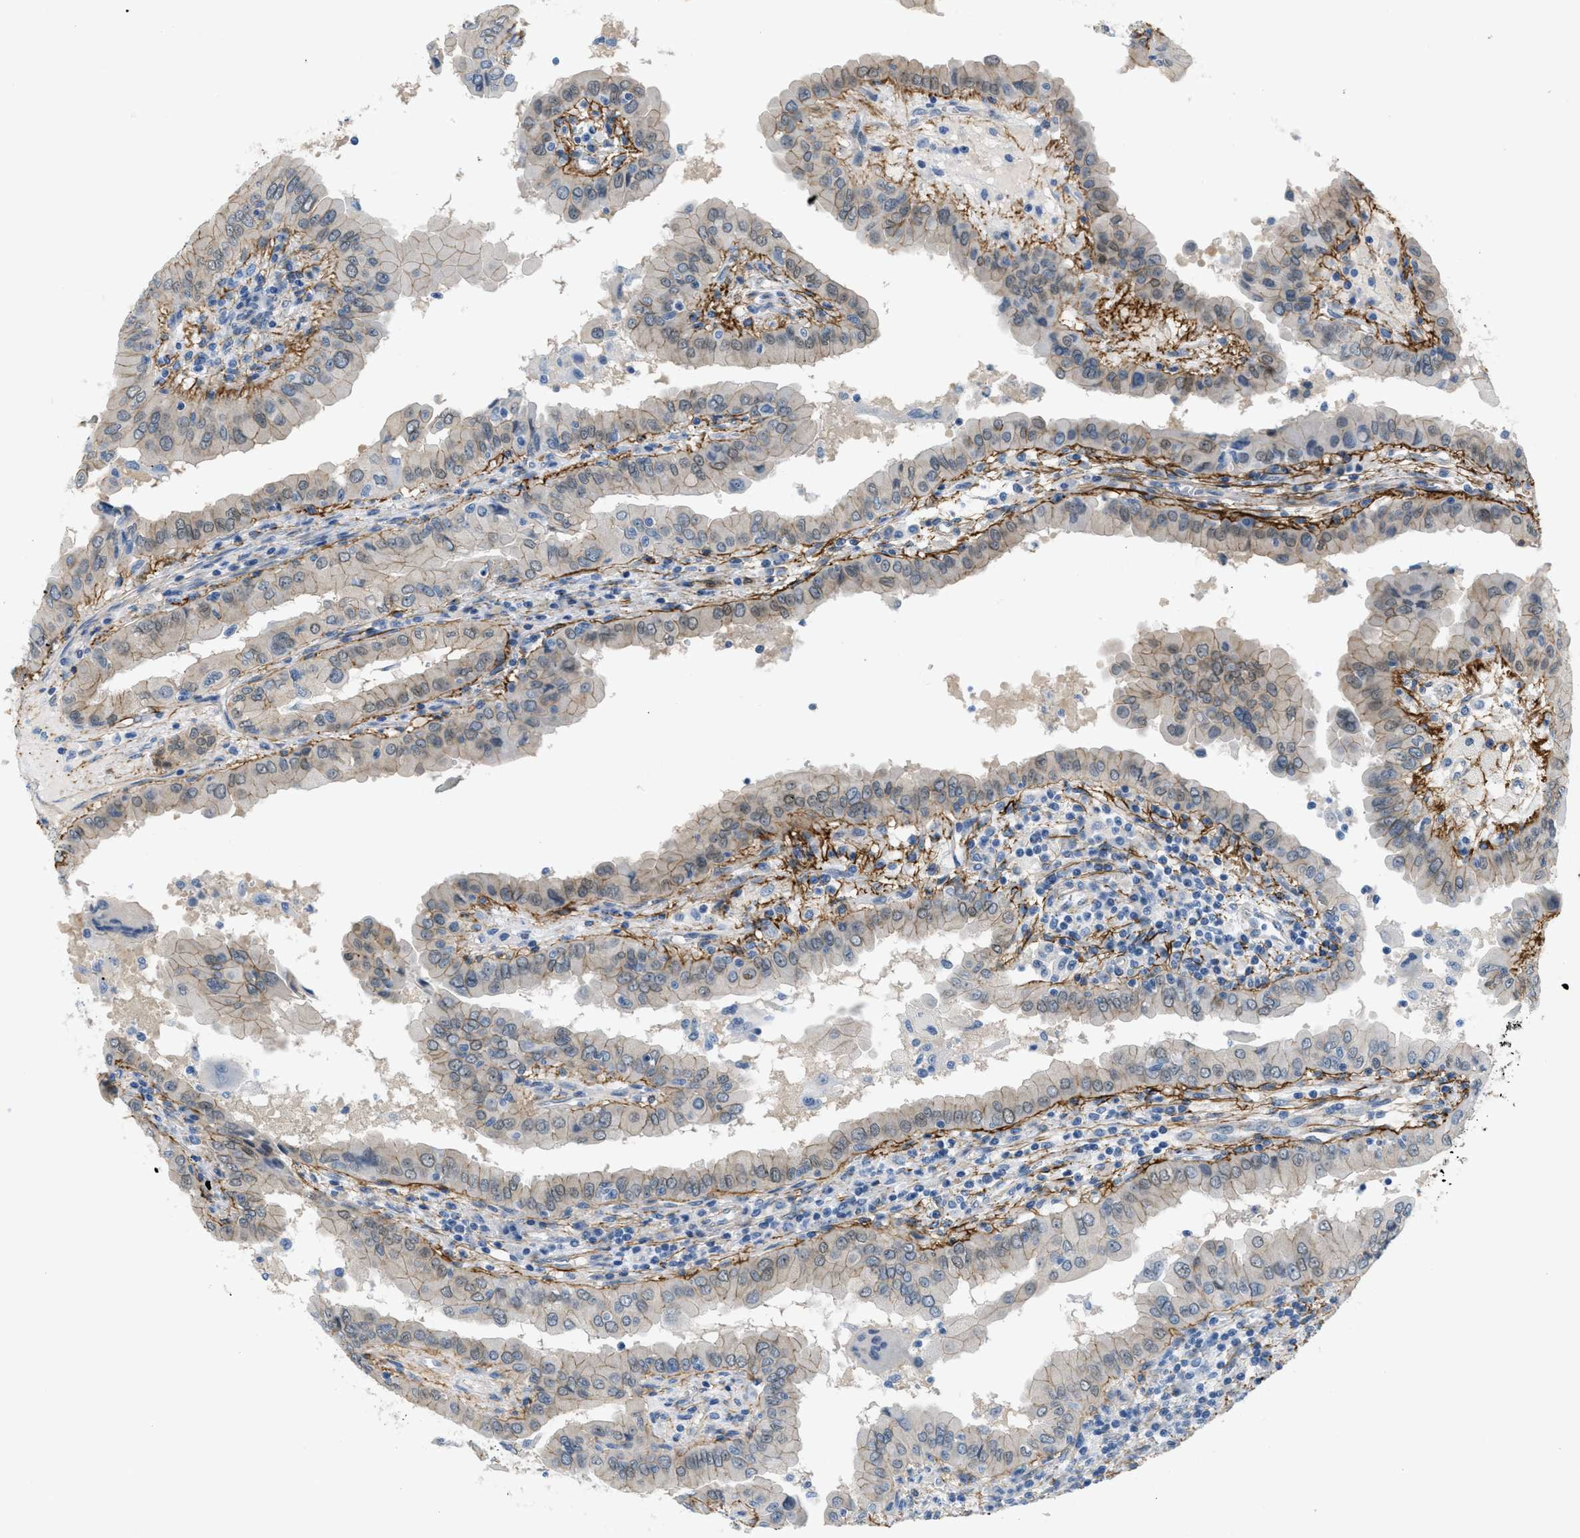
{"staining": {"intensity": "weak", "quantity": "25%-75%", "location": "cytoplasmic/membranous"}, "tissue": "thyroid cancer", "cell_type": "Tumor cells", "image_type": "cancer", "snomed": [{"axis": "morphology", "description": "Papillary adenocarcinoma, NOS"}, {"axis": "topography", "description": "Thyroid gland"}], "caption": "Tumor cells display low levels of weak cytoplasmic/membranous staining in approximately 25%-75% of cells in thyroid cancer.", "gene": "FBN1", "patient": {"sex": "male", "age": 33}}